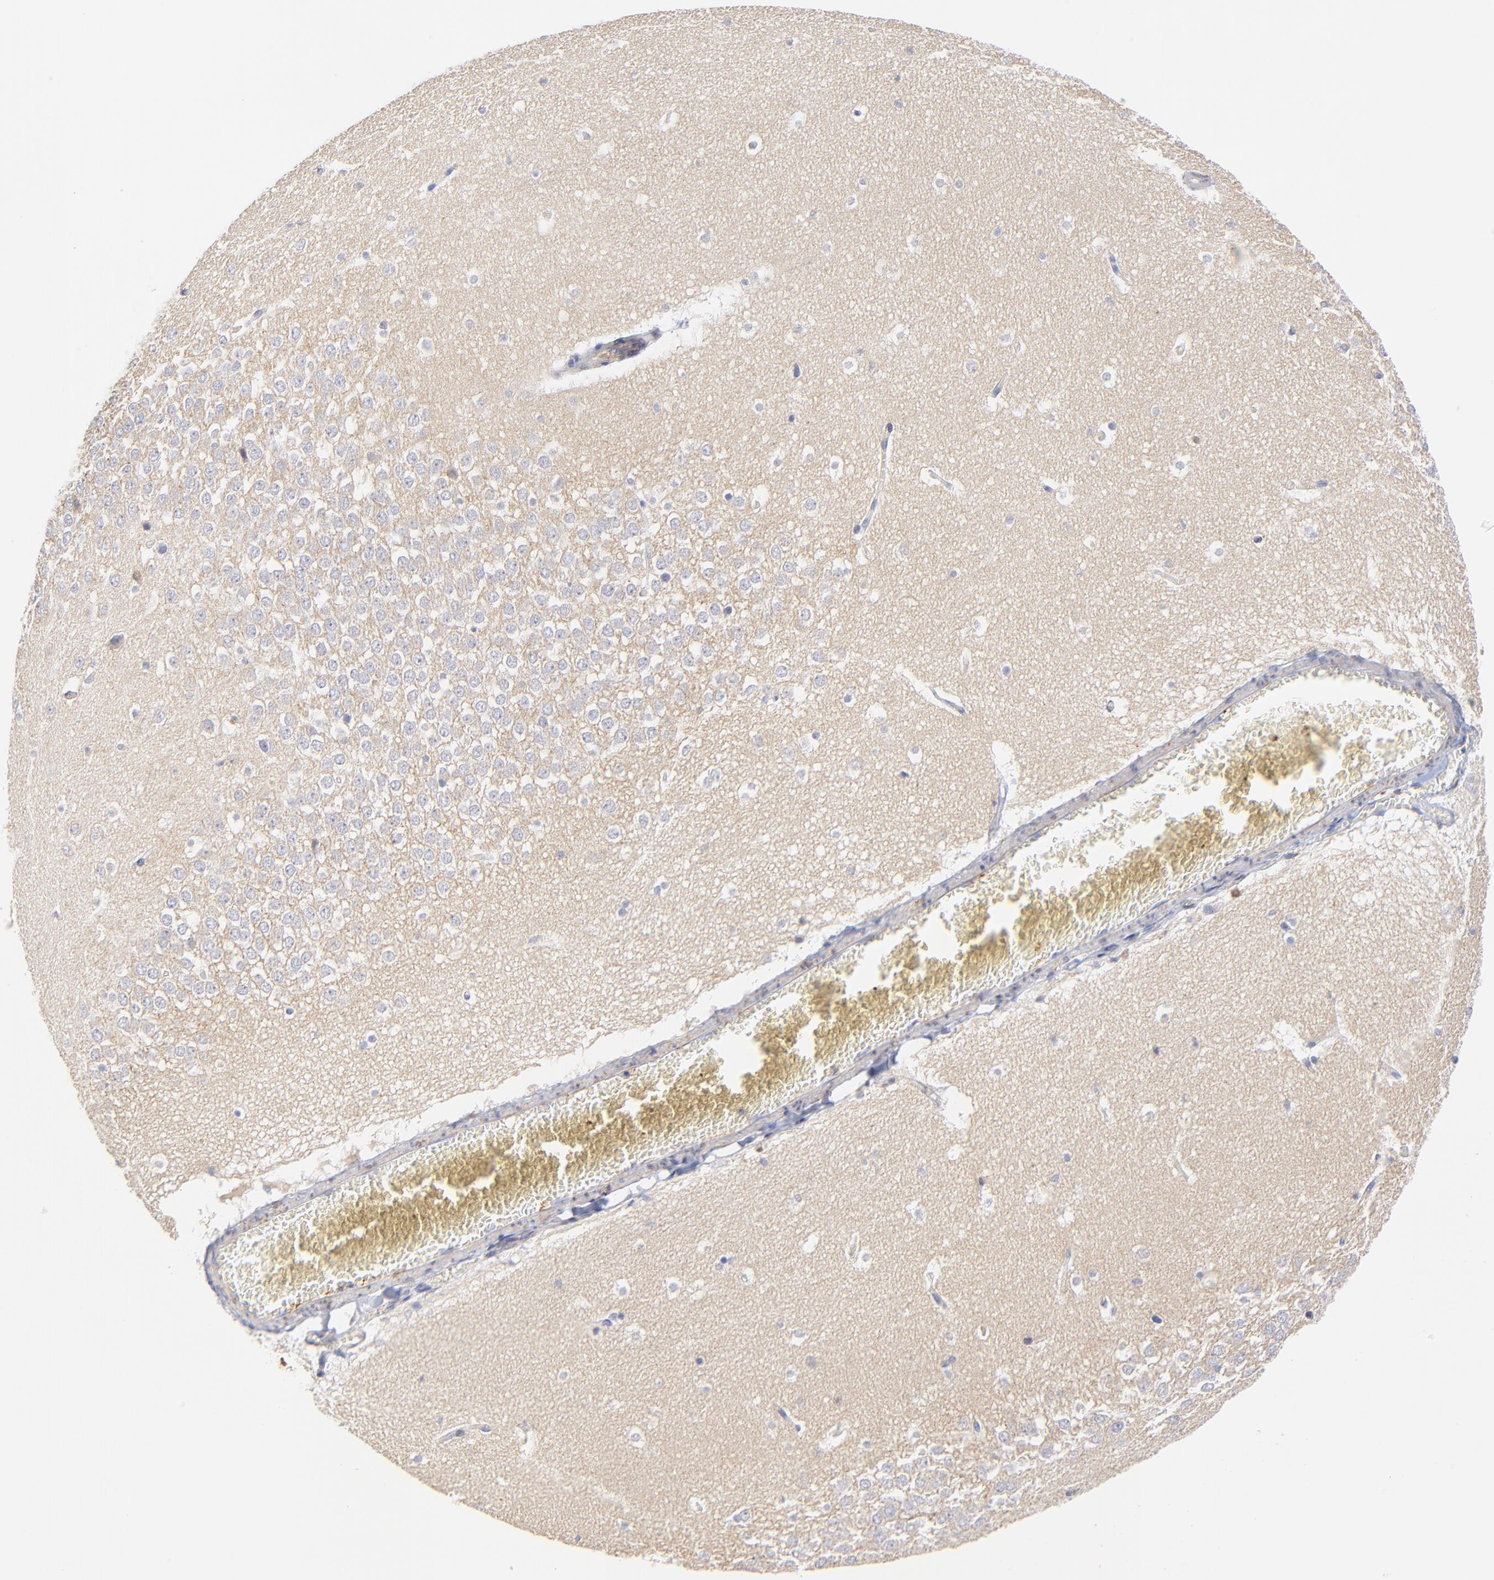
{"staining": {"intensity": "negative", "quantity": "none", "location": "none"}, "tissue": "hippocampus", "cell_type": "Glial cells", "image_type": "normal", "snomed": [{"axis": "morphology", "description": "Normal tissue, NOS"}, {"axis": "topography", "description": "Hippocampus"}], "caption": "Immunohistochemistry histopathology image of benign hippocampus: hippocampus stained with DAB (3,3'-diaminobenzidine) displays no significant protein expression in glial cells. (DAB IHC, high magnification).", "gene": "MDGA2", "patient": {"sex": "male", "age": 45}}